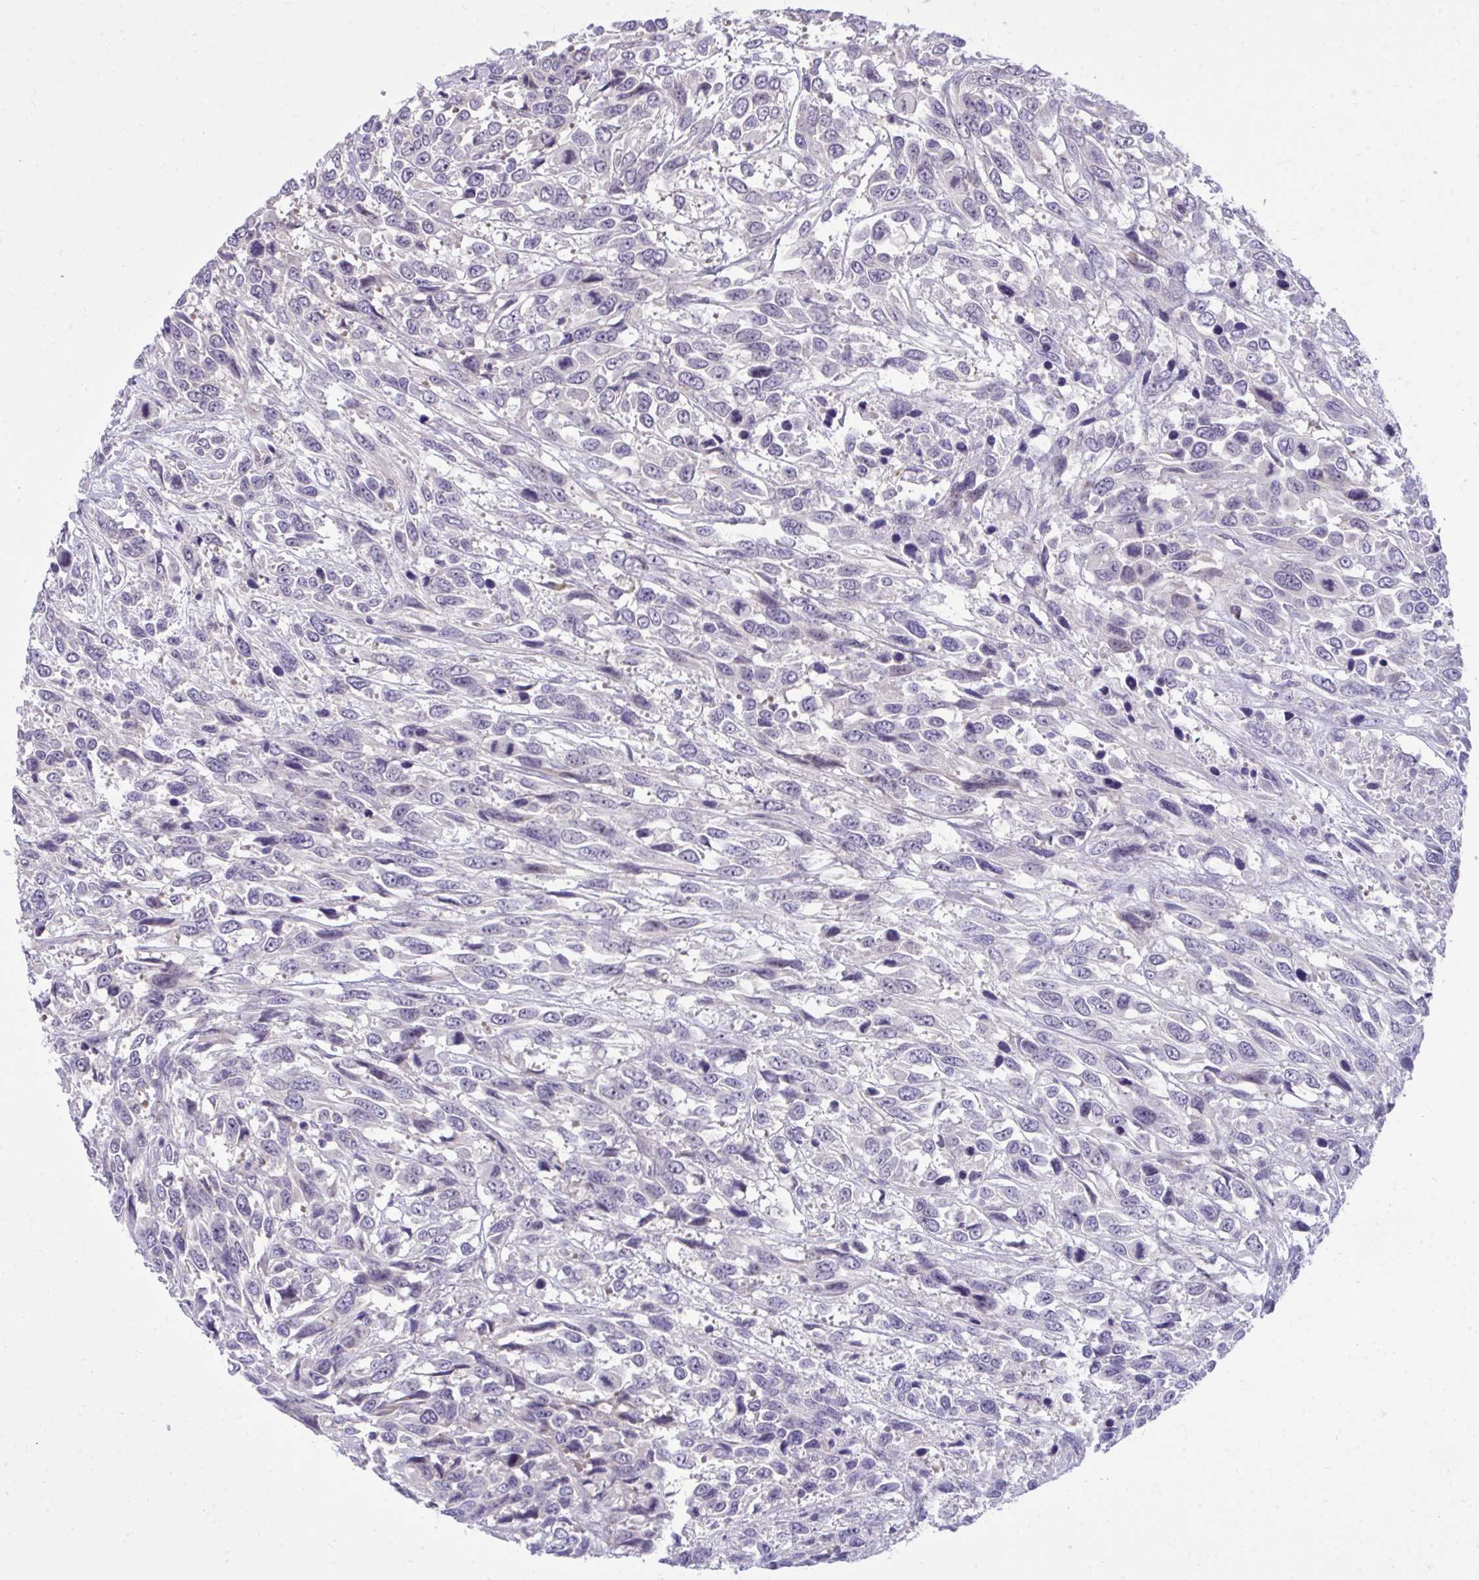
{"staining": {"intensity": "negative", "quantity": "none", "location": "none"}, "tissue": "urothelial cancer", "cell_type": "Tumor cells", "image_type": "cancer", "snomed": [{"axis": "morphology", "description": "Urothelial carcinoma, High grade"}, {"axis": "topography", "description": "Urinary bladder"}], "caption": "Image shows no significant protein expression in tumor cells of high-grade urothelial carcinoma. The staining is performed using DAB (3,3'-diaminobenzidine) brown chromogen with nuclei counter-stained in using hematoxylin.", "gene": "HMBOX1", "patient": {"sex": "female", "age": 70}}